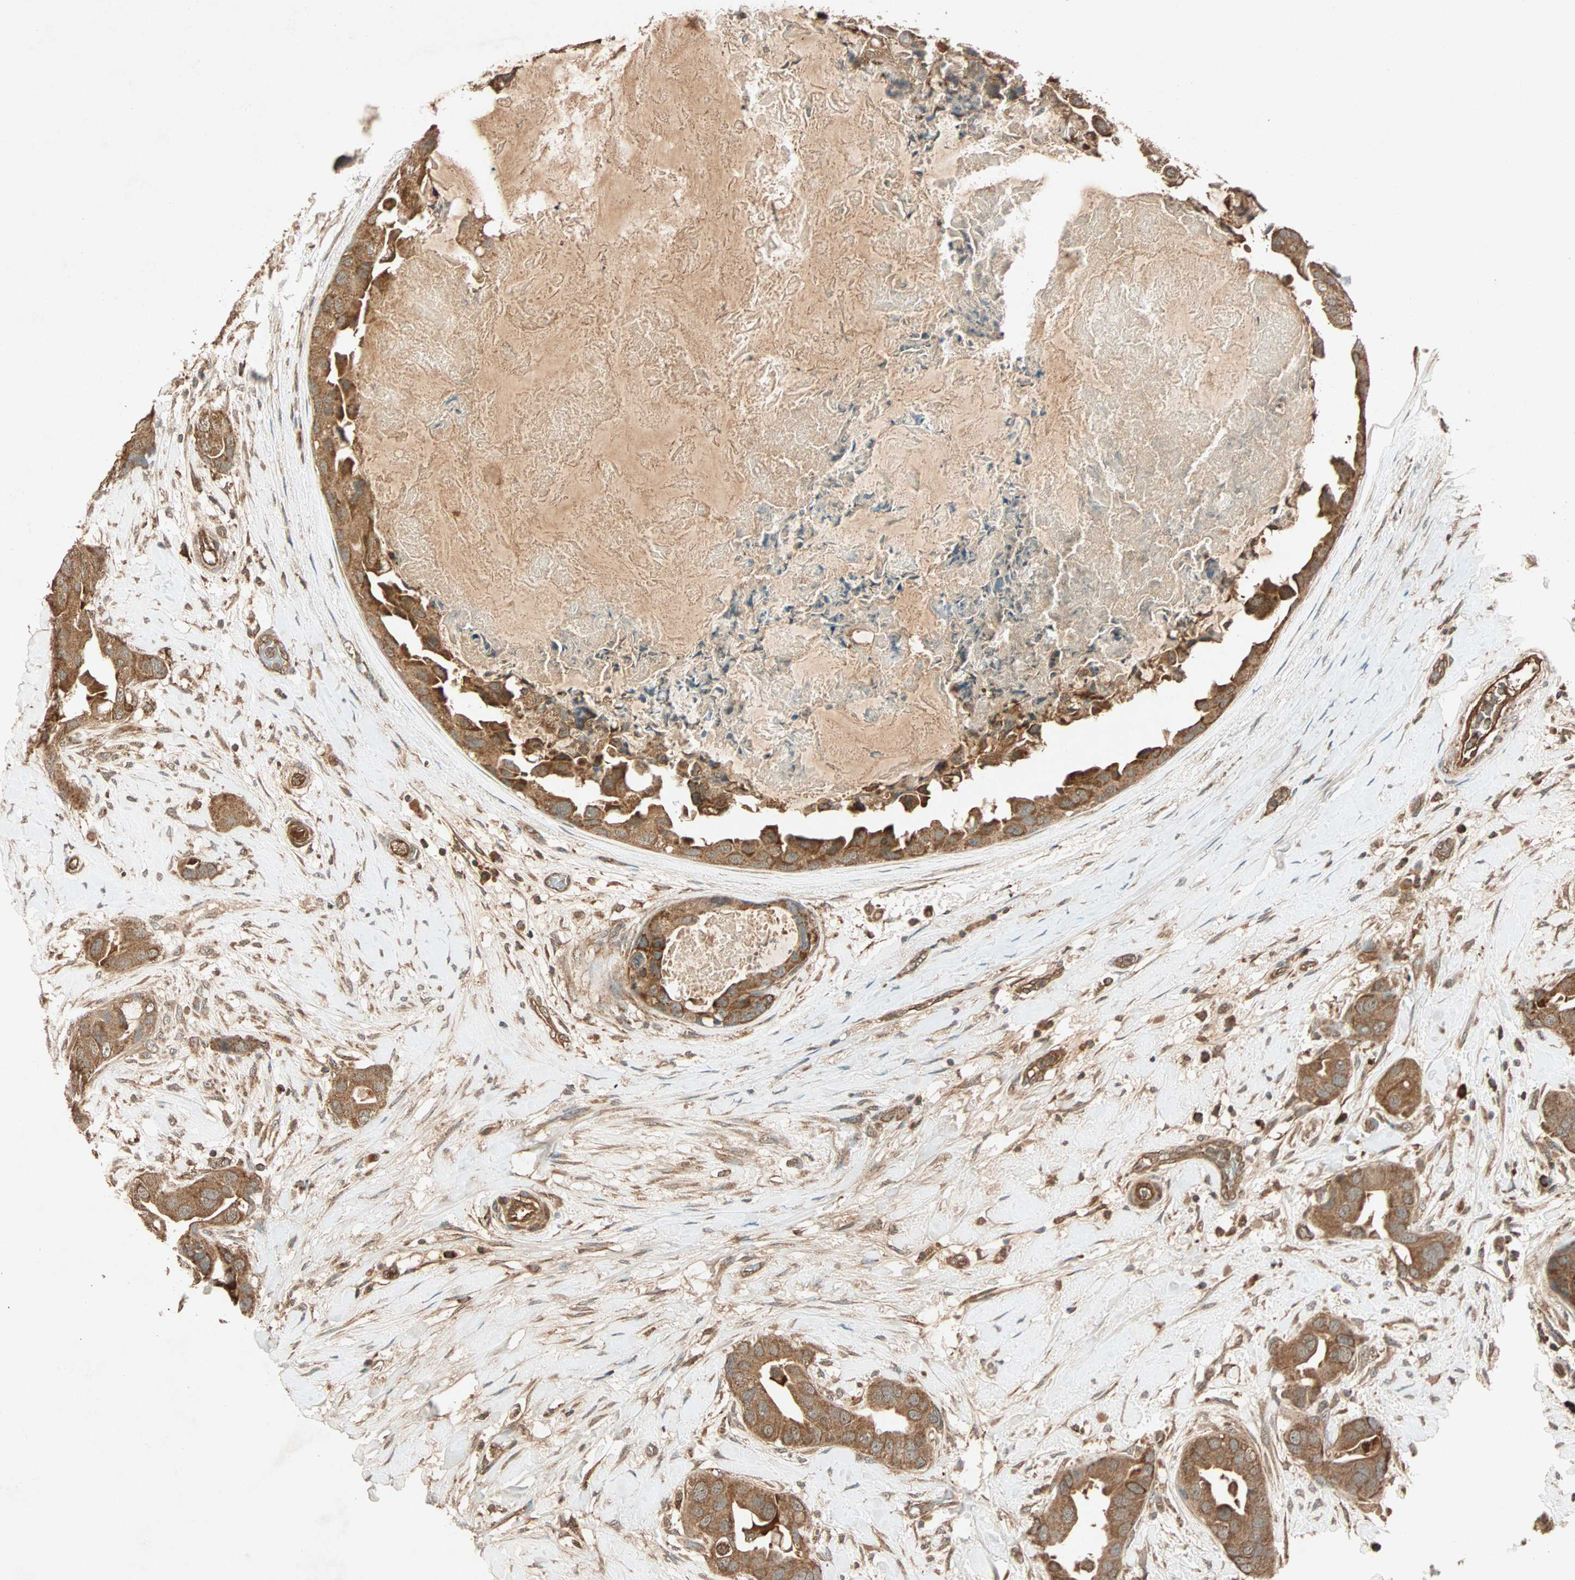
{"staining": {"intensity": "moderate", "quantity": ">75%", "location": "cytoplasmic/membranous"}, "tissue": "breast cancer", "cell_type": "Tumor cells", "image_type": "cancer", "snomed": [{"axis": "morphology", "description": "Duct carcinoma"}, {"axis": "topography", "description": "Breast"}], "caption": "This micrograph shows infiltrating ductal carcinoma (breast) stained with IHC to label a protein in brown. The cytoplasmic/membranous of tumor cells show moderate positivity for the protein. Nuclei are counter-stained blue.", "gene": "MAPK1", "patient": {"sex": "female", "age": 40}}